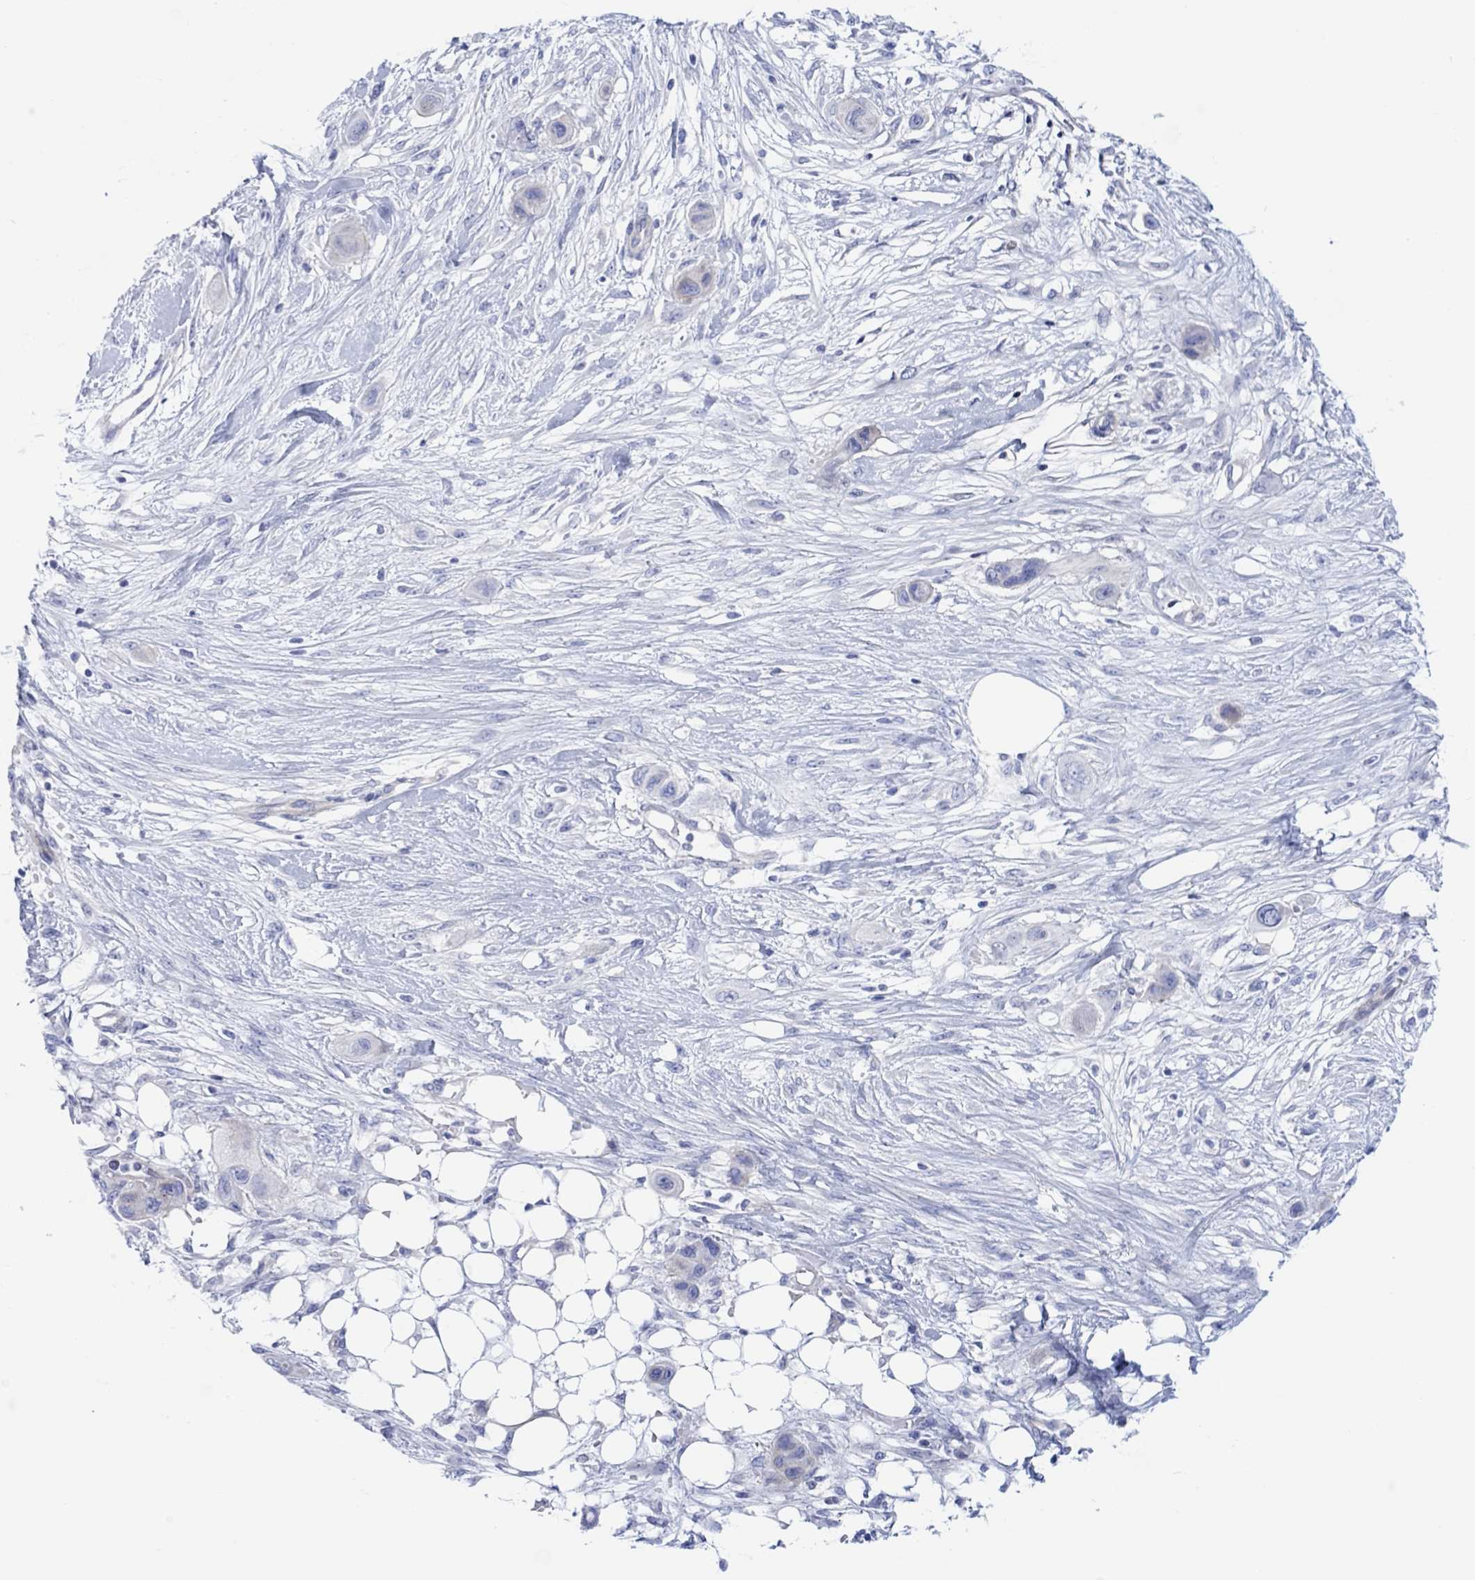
{"staining": {"intensity": "negative", "quantity": "none", "location": "none"}, "tissue": "skin cancer", "cell_type": "Tumor cells", "image_type": "cancer", "snomed": [{"axis": "morphology", "description": "Squamous cell carcinoma, NOS"}, {"axis": "topography", "description": "Skin"}], "caption": "DAB (3,3'-diaminobenzidine) immunohistochemical staining of skin cancer shows no significant staining in tumor cells.", "gene": "TLDC2", "patient": {"sex": "male", "age": 79}}